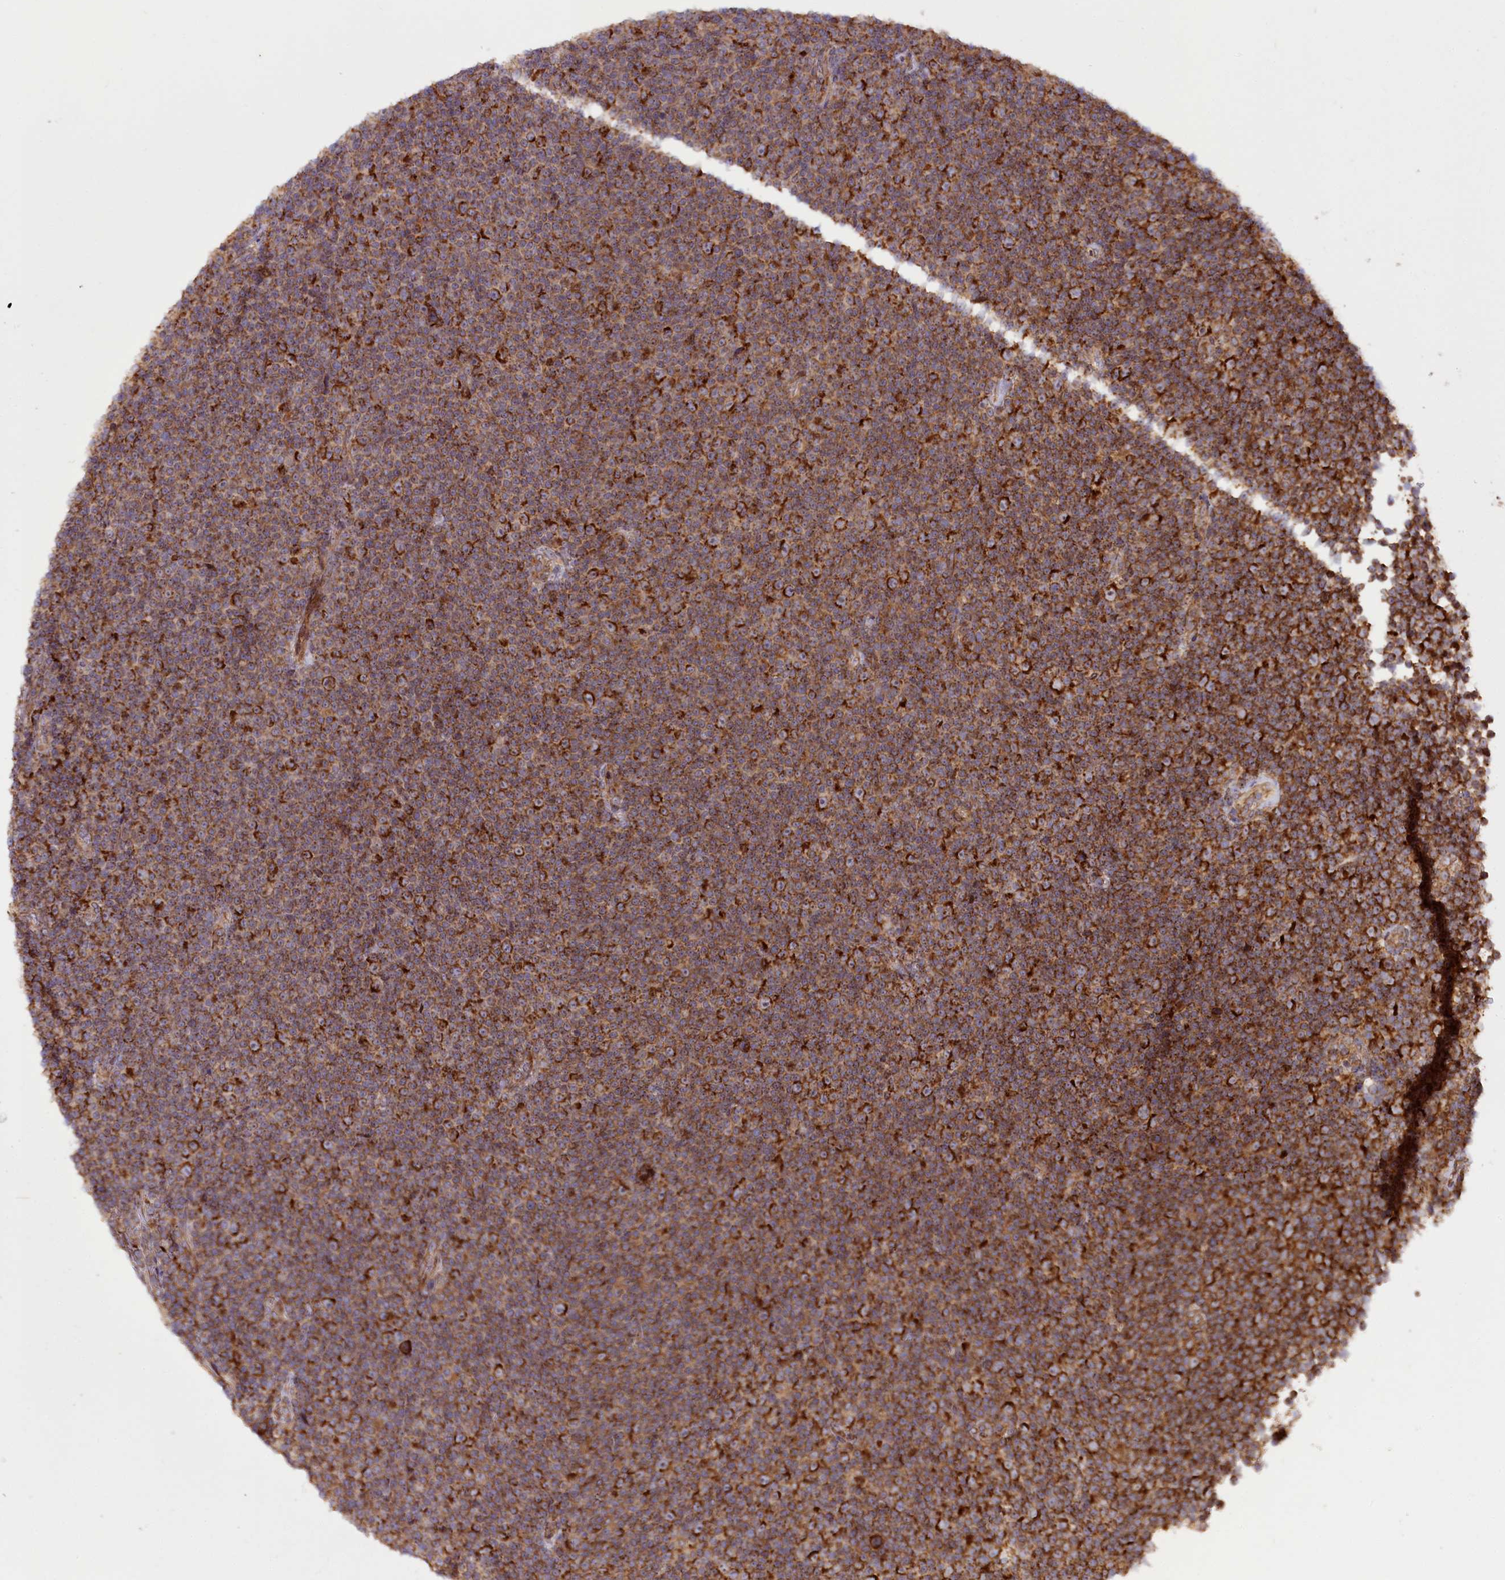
{"staining": {"intensity": "strong", "quantity": ">75%", "location": "cytoplasmic/membranous"}, "tissue": "lymphoma", "cell_type": "Tumor cells", "image_type": "cancer", "snomed": [{"axis": "morphology", "description": "Malignant lymphoma, non-Hodgkin's type, Low grade"}, {"axis": "topography", "description": "Lymph node"}], "caption": "Low-grade malignant lymphoma, non-Hodgkin's type stained with immunohistochemistry demonstrates strong cytoplasmic/membranous staining in approximately >75% of tumor cells.", "gene": "RAB7A", "patient": {"sex": "female", "age": 67}}